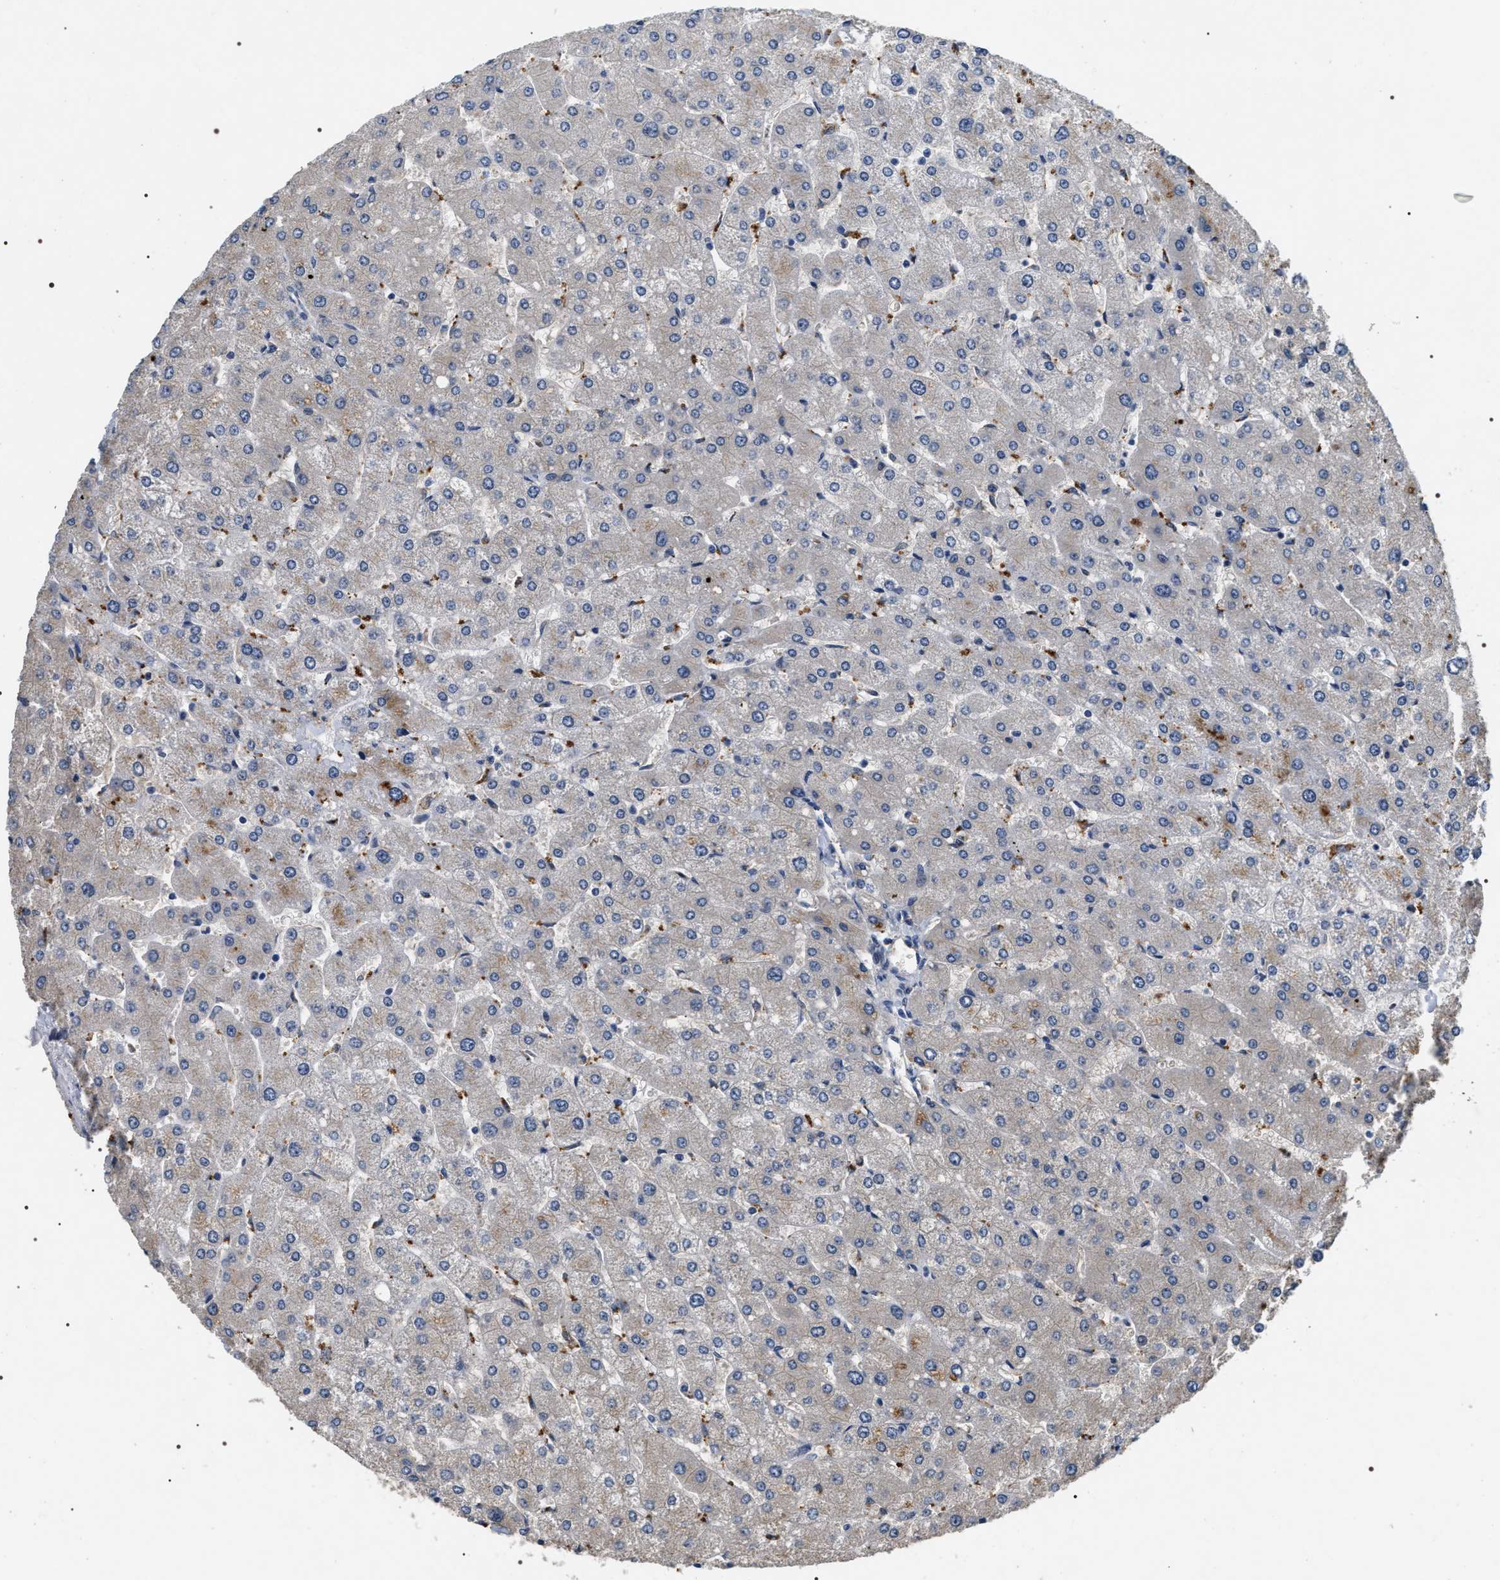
{"staining": {"intensity": "weak", "quantity": "<25%", "location": "cytoplasmic/membranous"}, "tissue": "liver", "cell_type": "Cholangiocytes", "image_type": "normal", "snomed": [{"axis": "morphology", "description": "Normal tissue, NOS"}, {"axis": "topography", "description": "Liver"}], "caption": "Cholangiocytes are negative for protein expression in unremarkable human liver. (Brightfield microscopy of DAB (3,3'-diaminobenzidine) IHC at high magnification).", "gene": "IFT81", "patient": {"sex": "male", "age": 55}}